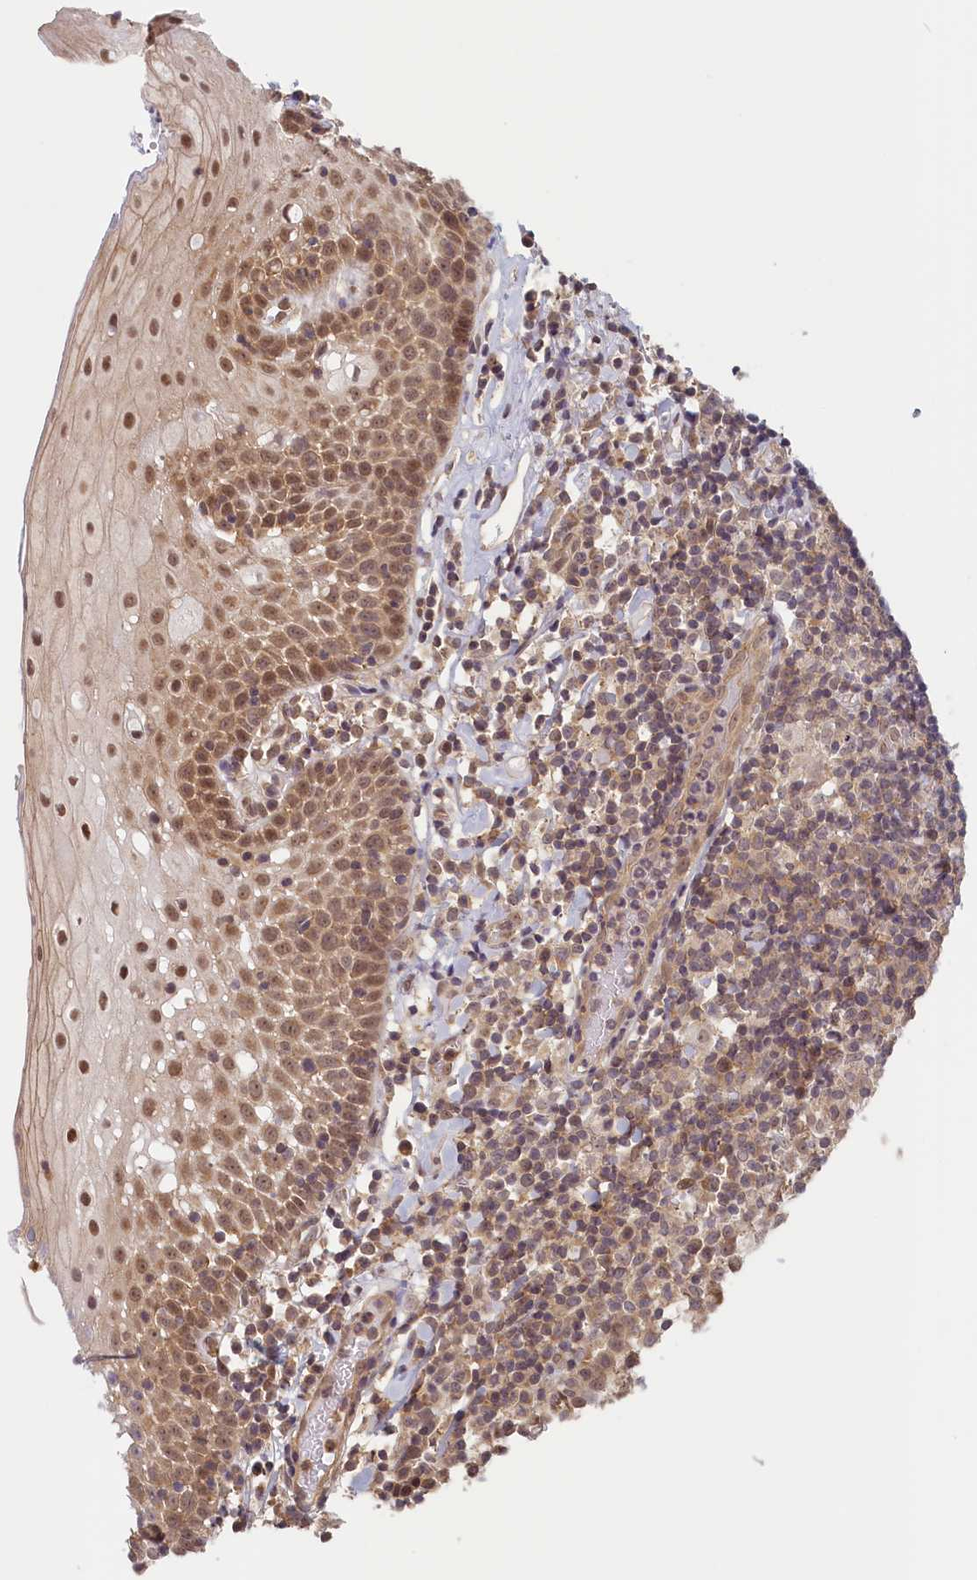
{"staining": {"intensity": "moderate", "quantity": ">75%", "location": "nuclear"}, "tissue": "oral mucosa", "cell_type": "Squamous epithelial cells", "image_type": "normal", "snomed": [{"axis": "morphology", "description": "Normal tissue, NOS"}, {"axis": "topography", "description": "Oral tissue"}], "caption": "High-power microscopy captured an immunohistochemistry (IHC) photomicrograph of benign oral mucosa, revealing moderate nuclear positivity in about >75% of squamous epithelial cells. (DAB (3,3'-diaminobenzidine) IHC, brown staining for protein, blue staining for nuclei).", "gene": "C19orf44", "patient": {"sex": "female", "age": 69}}